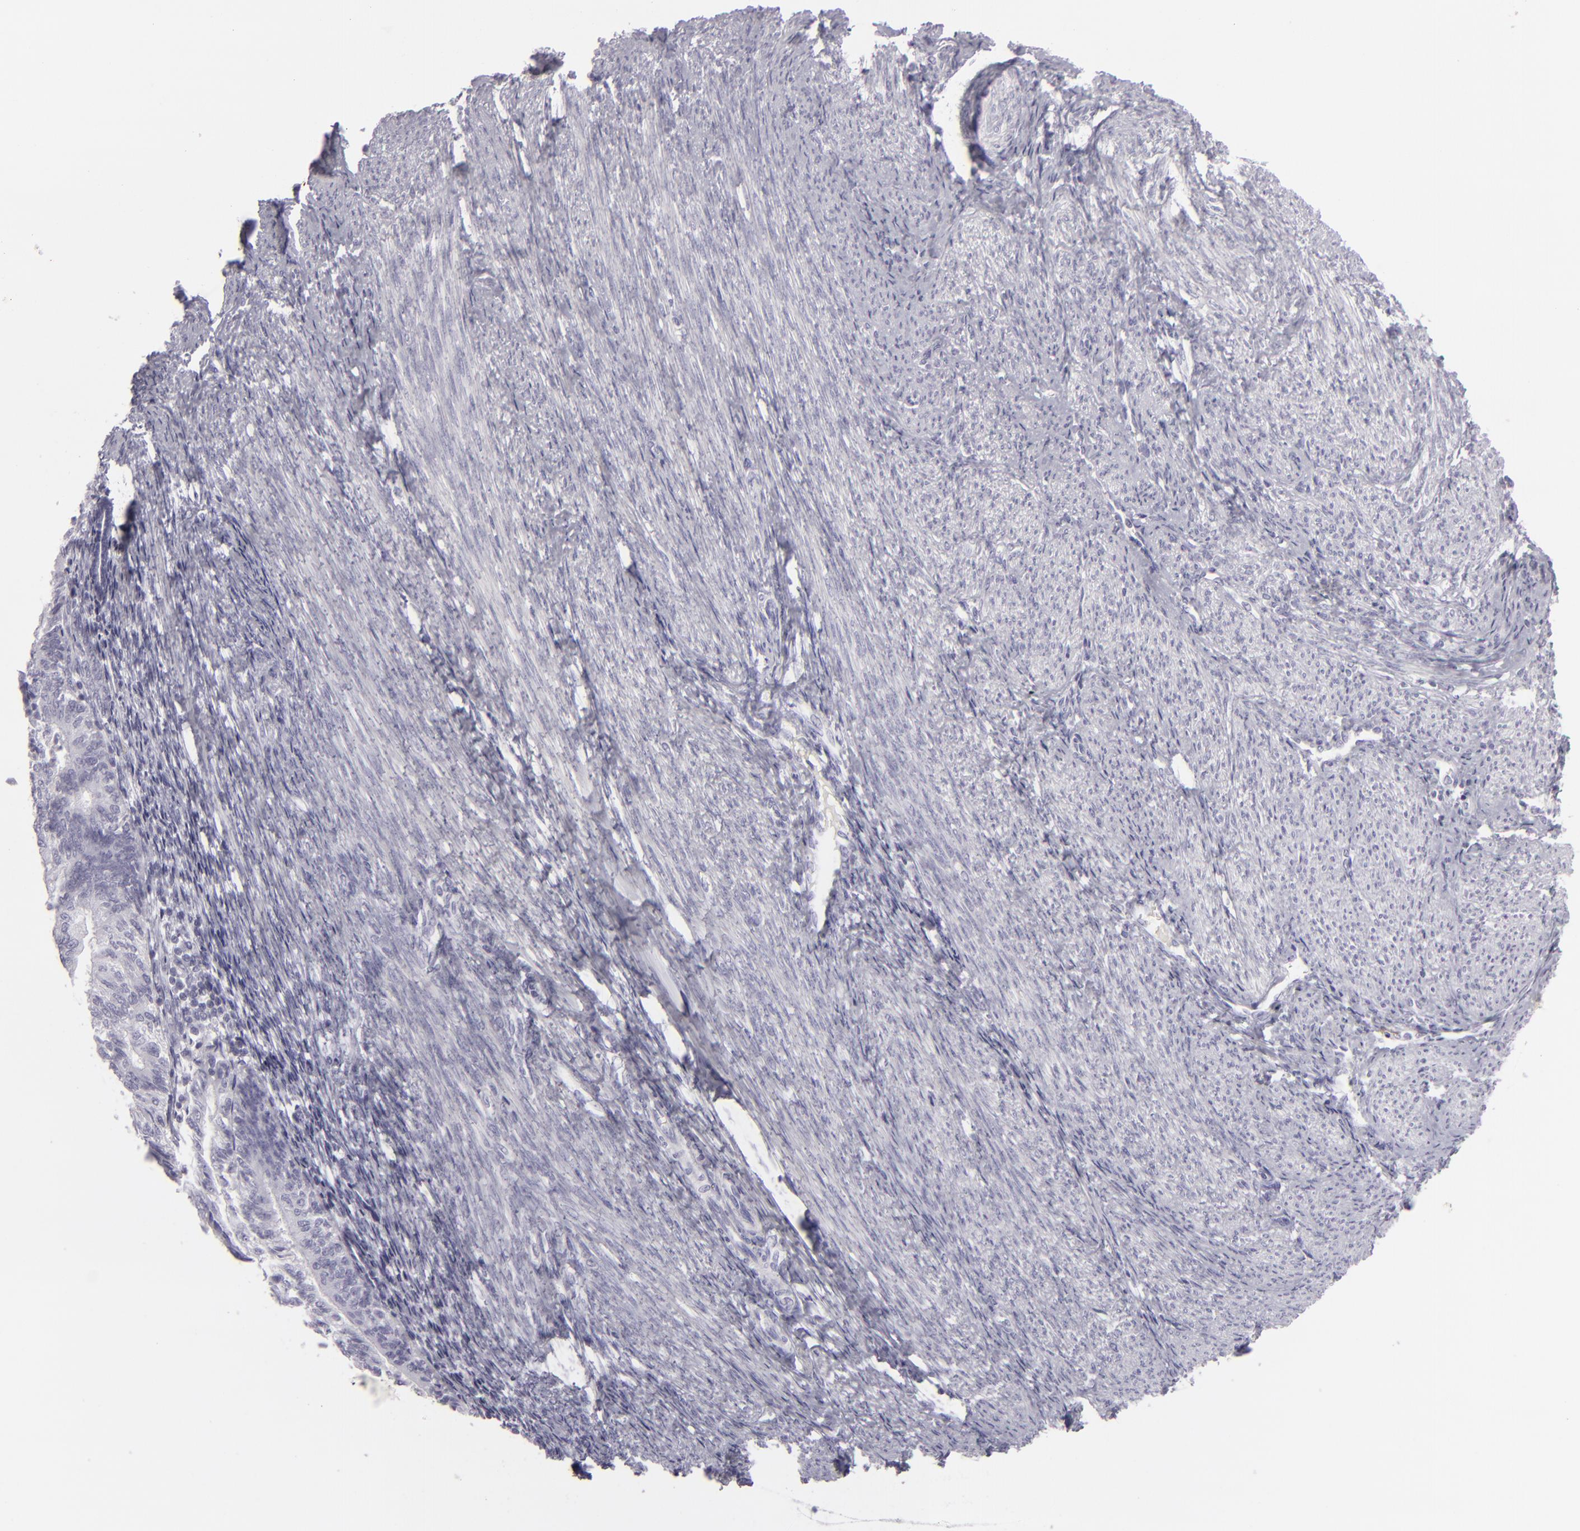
{"staining": {"intensity": "negative", "quantity": "none", "location": "none"}, "tissue": "endometrial cancer", "cell_type": "Tumor cells", "image_type": "cancer", "snomed": [{"axis": "morphology", "description": "Adenocarcinoma, NOS"}, {"axis": "topography", "description": "Endometrium"}], "caption": "This is an immunohistochemistry histopathology image of human endometrial cancer. There is no expression in tumor cells.", "gene": "CDX2", "patient": {"sex": "female", "age": 55}}